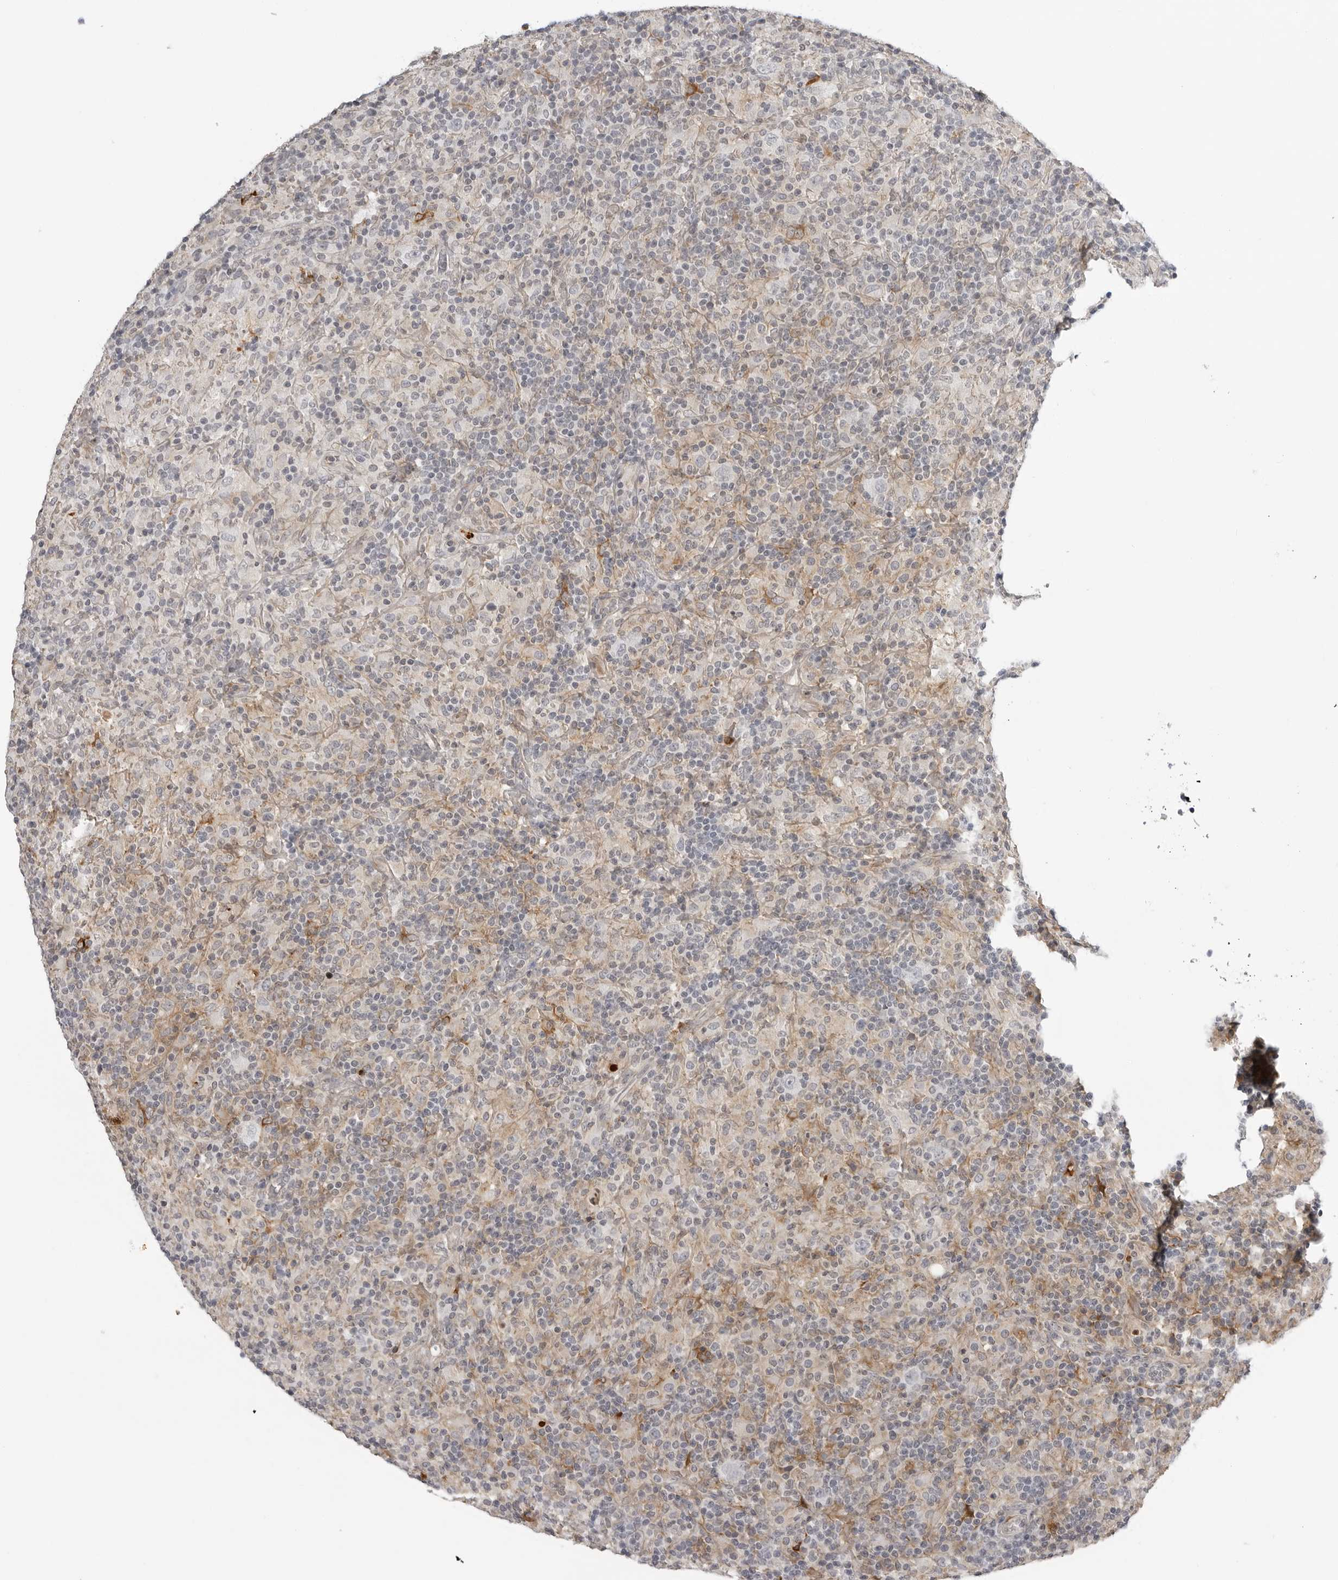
{"staining": {"intensity": "negative", "quantity": "none", "location": "none"}, "tissue": "lymphoma", "cell_type": "Tumor cells", "image_type": "cancer", "snomed": [{"axis": "morphology", "description": "Hodgkin's disease, NOS"}, {"axis": "topography", "description": "Lymph node"}], "caption": "This is an immunohistochemistry (IHC) histopathology image of human lymphoma. There is no staining in tumor cells.", "gene": "SERPINF2", "patient": {"sex": "male", "age": 70}}